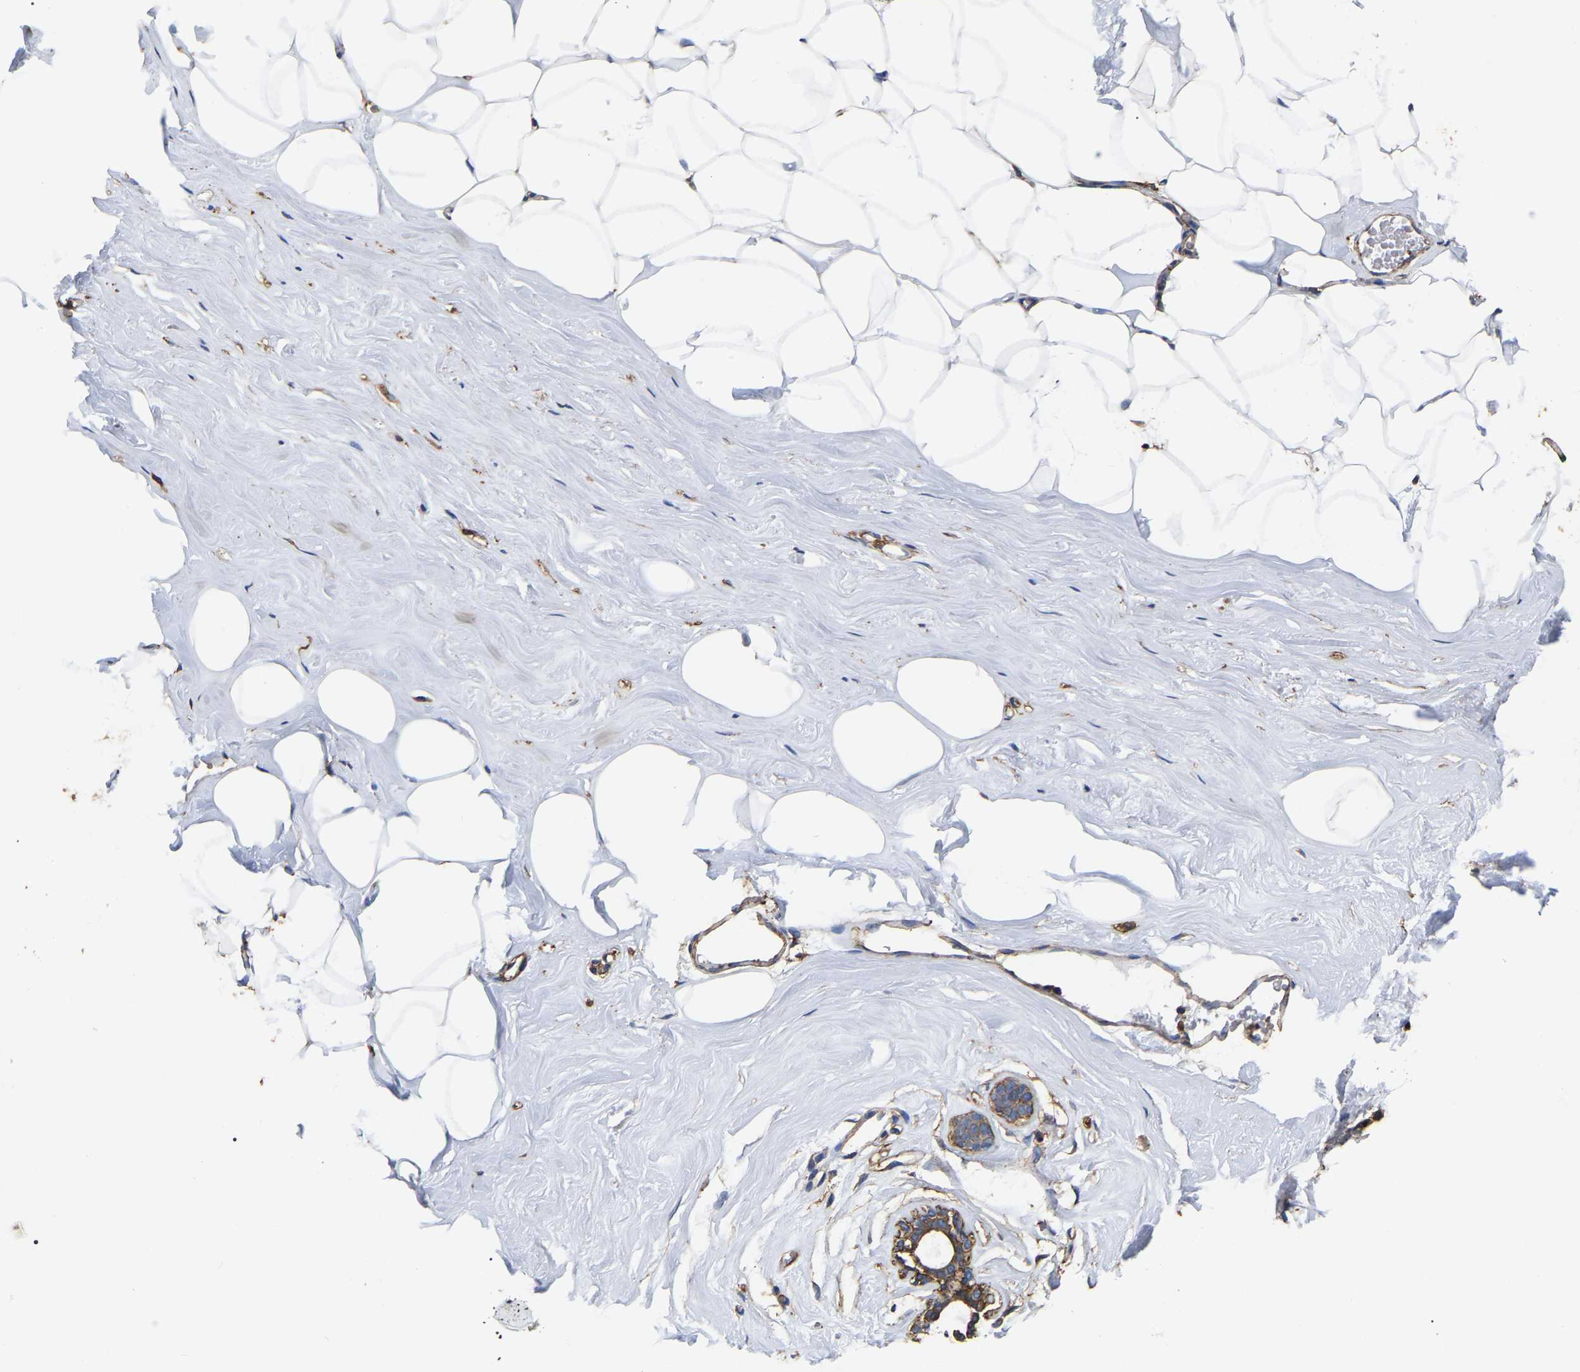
{"staining": {"intensity": "moderate", "quantity": ">75%", "location": "cytoplasmic/membranous"}, "tissue": "adipose tissue", "cell_type": "Adipocytes", "image_type": "normal", "snomed": [{"axis": "morphology", "description": "Normal tissue, NOS"}, {"axis": "morphology", "description": "Fibrosis, NOS"}, {"axis": "topography", "description": "Breast"}, {"axis": "topography", "description": "Adipose tissue"}], "caption": "Protein expression analysis of unremarkable adipose tissue shows moderate cytoplasmic/membranous staining in approximately >75% of adipocytes.", "gene": "ARMT1", "patient": {"sex": "female", "age": 39}}